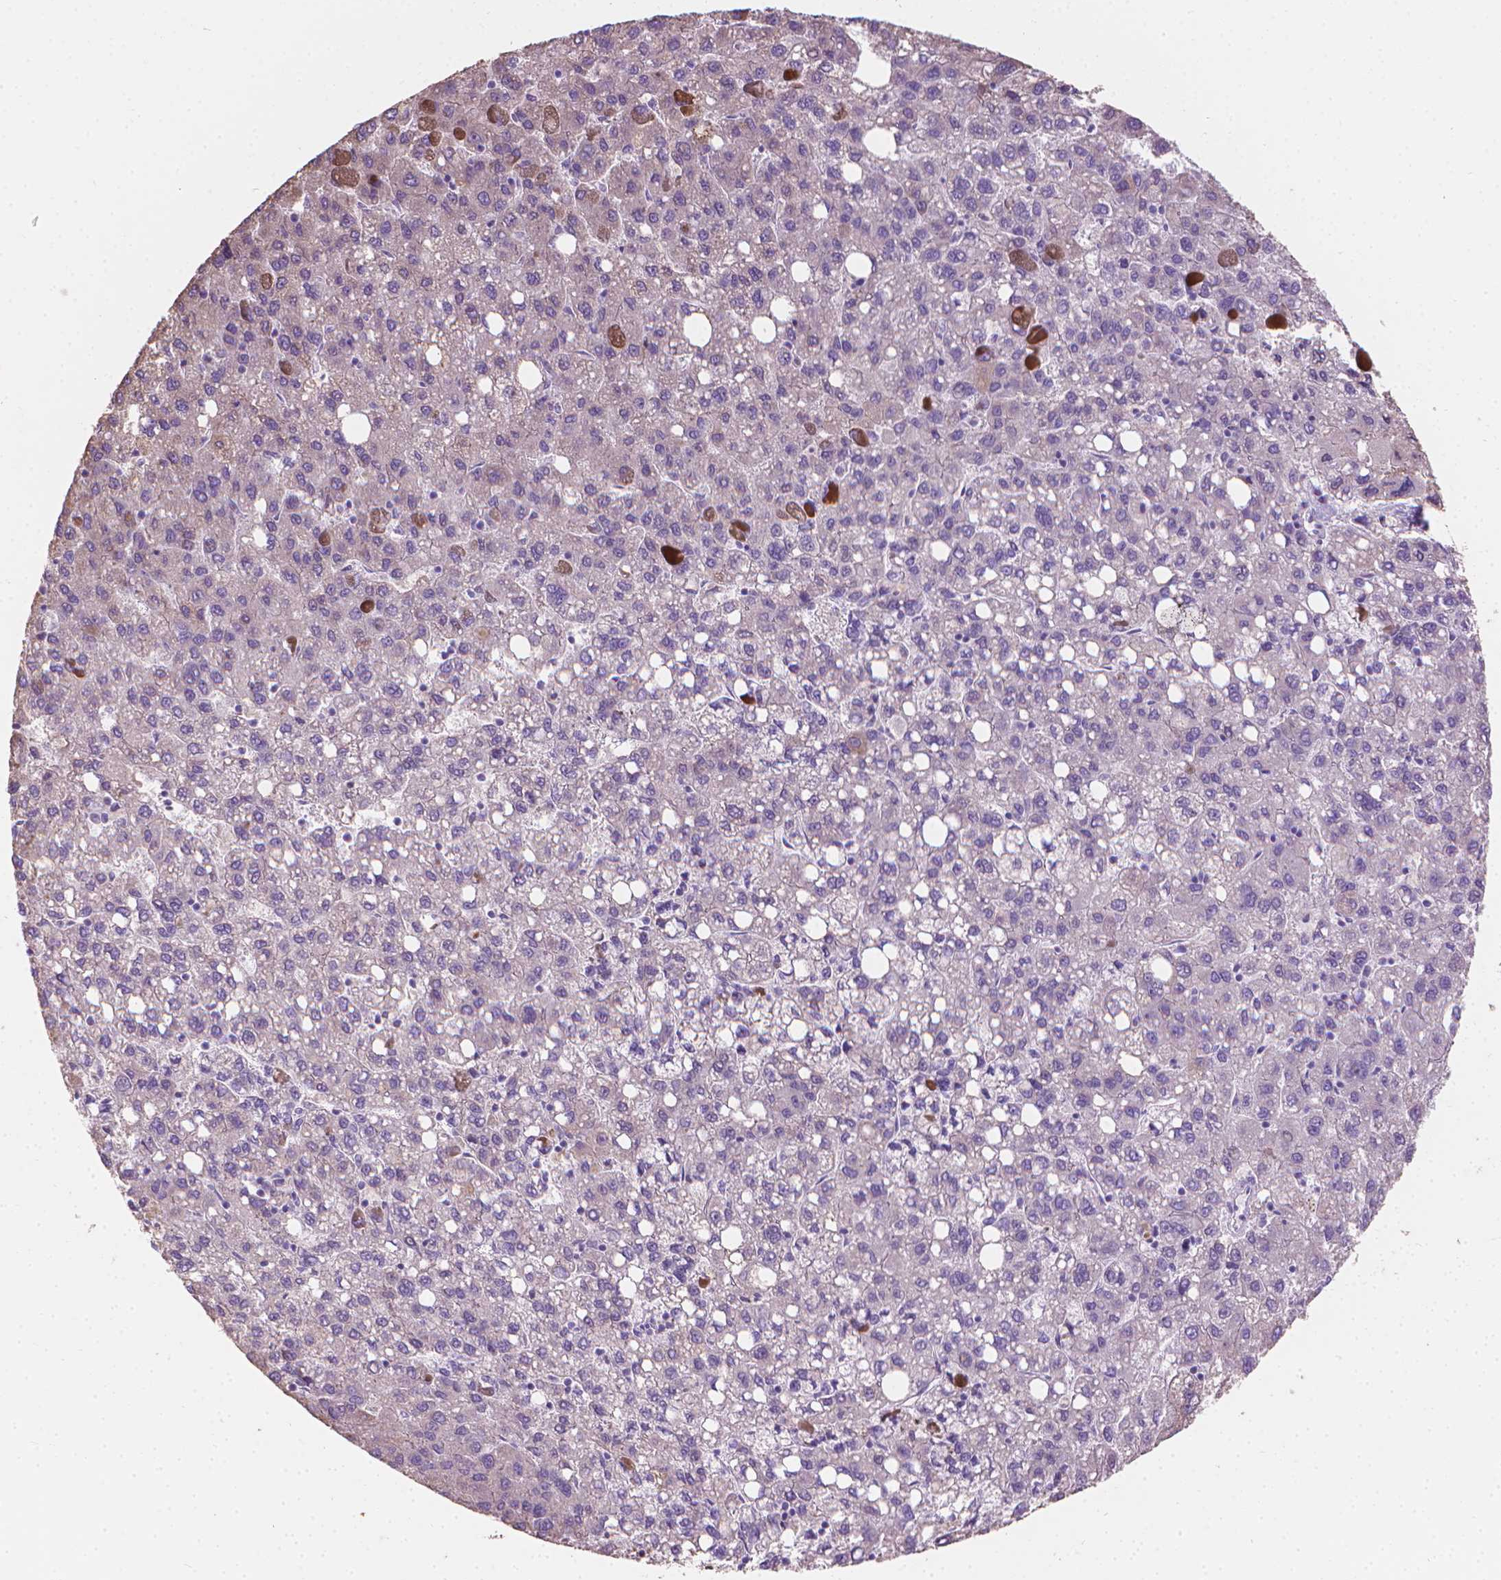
{"staining": {"intensity": "negative", "quantity": "none", "location": "none"}, "tissue": "liver cancer", "cell_type": "Tumor cells", "image_type": "cancer", "snomed": [{"axis": "morphology", "description": "Carcinoma, Hepatocellular, NOS"}, {"axis": "topography", "description": "Liver"}], "caption": "This is an immunohistochemistry photomicrograph of human liver hepatocellular carcinoma. There is no positivity in tumor cells.", "gene": "CABCOCO1", "patient": {"sex": "female", "age": 82}}